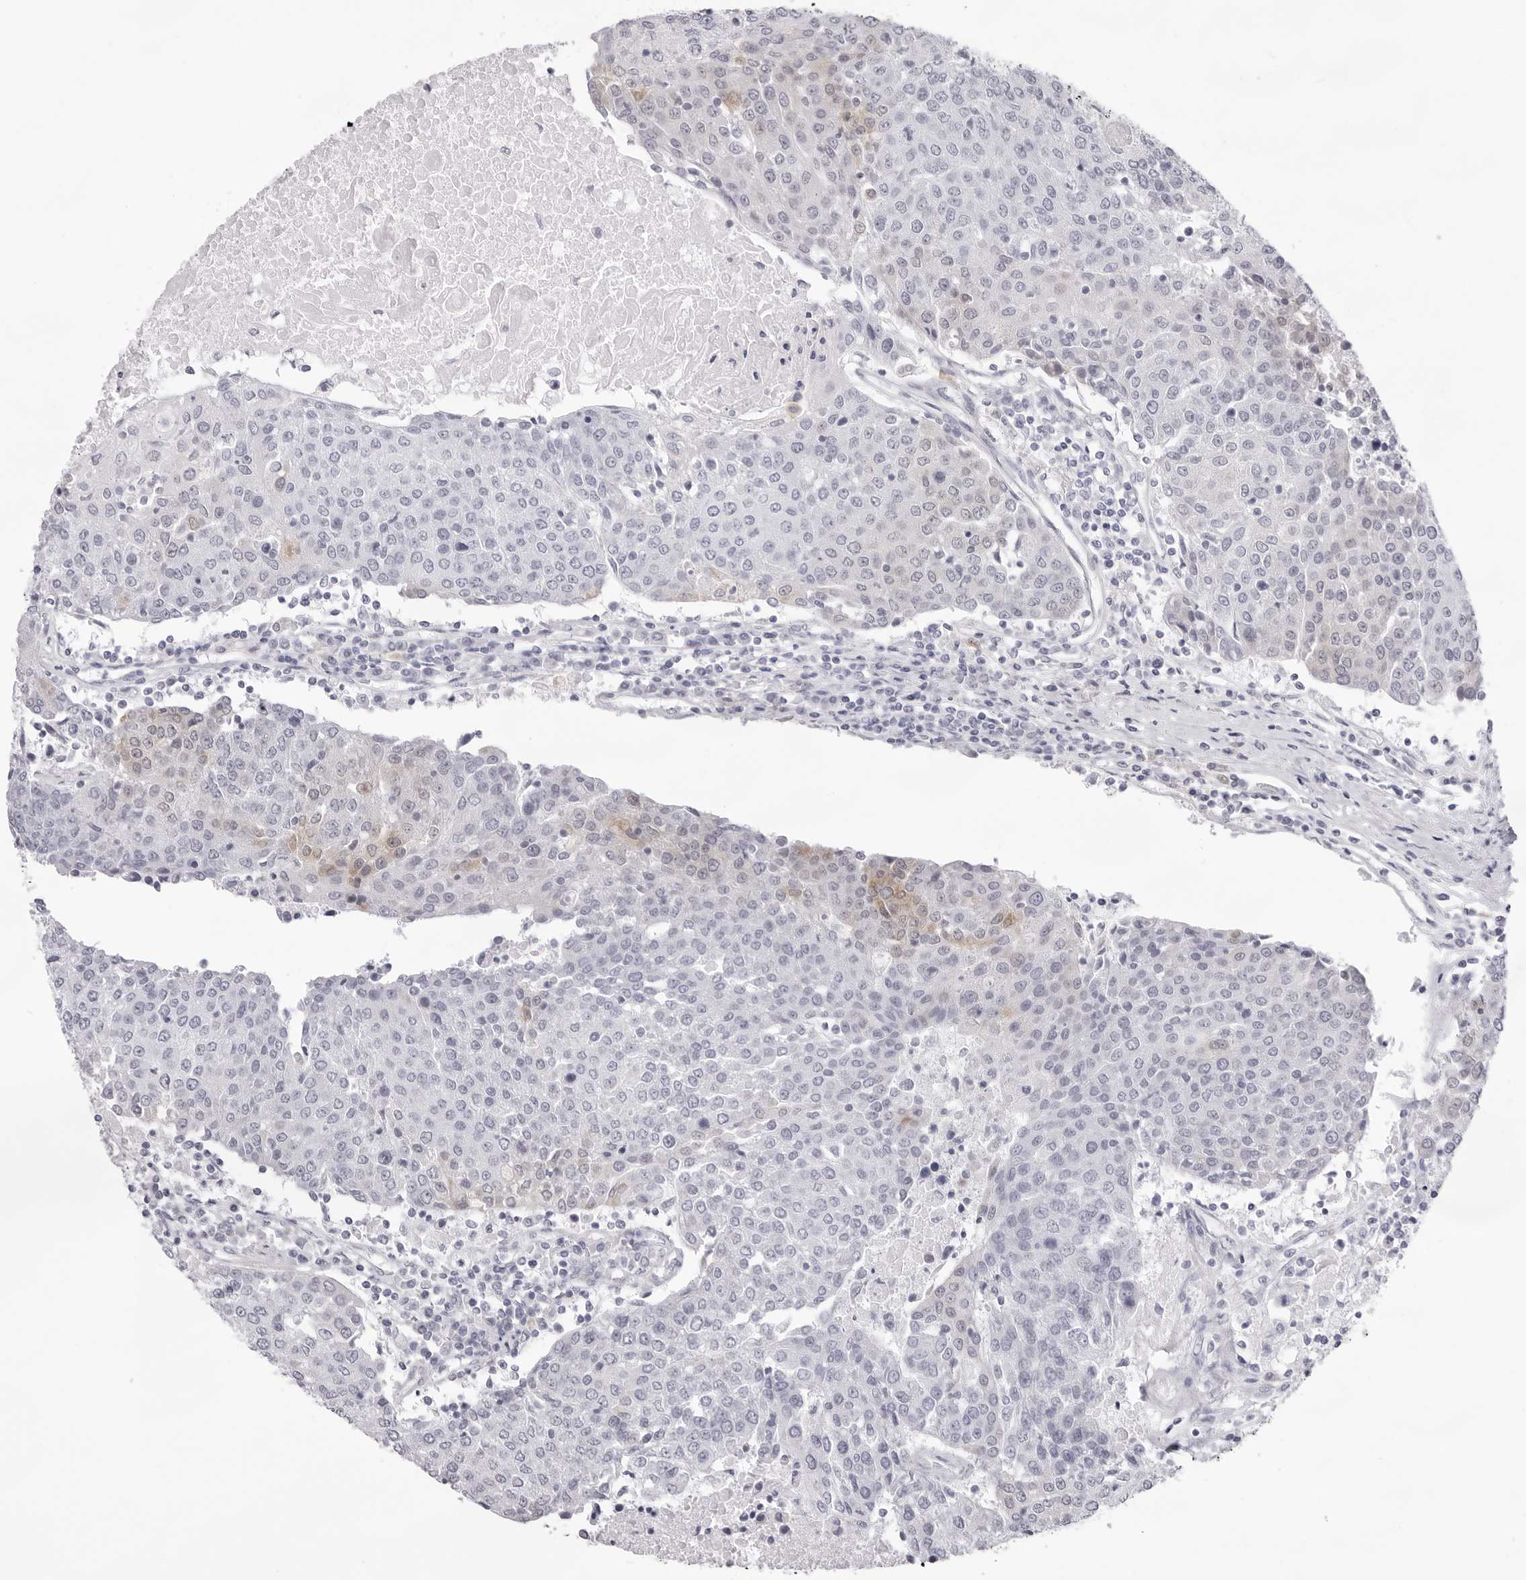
{"staining": {"intensity": "weak", "quantity": "<25%", "location": "cytoplasmic/membranous"}, "tissue": "urothelial cancer", "cell_type": "Tumor cells", "image_type": "cancer", "snomed": [{"axis": "morphology", "description": "Urothelial carcinoma, High grade"}, {"axis": "topography", "description": "Urinary bladder"}], "caption": "IHC photomicrograph of neoplastic tissue: human urothelial cancer stained with DAB demonstrates no significant protein staining in tumor cells.", "gene": "SMIM2", "patient": {"sex": "female", "age": 85}}